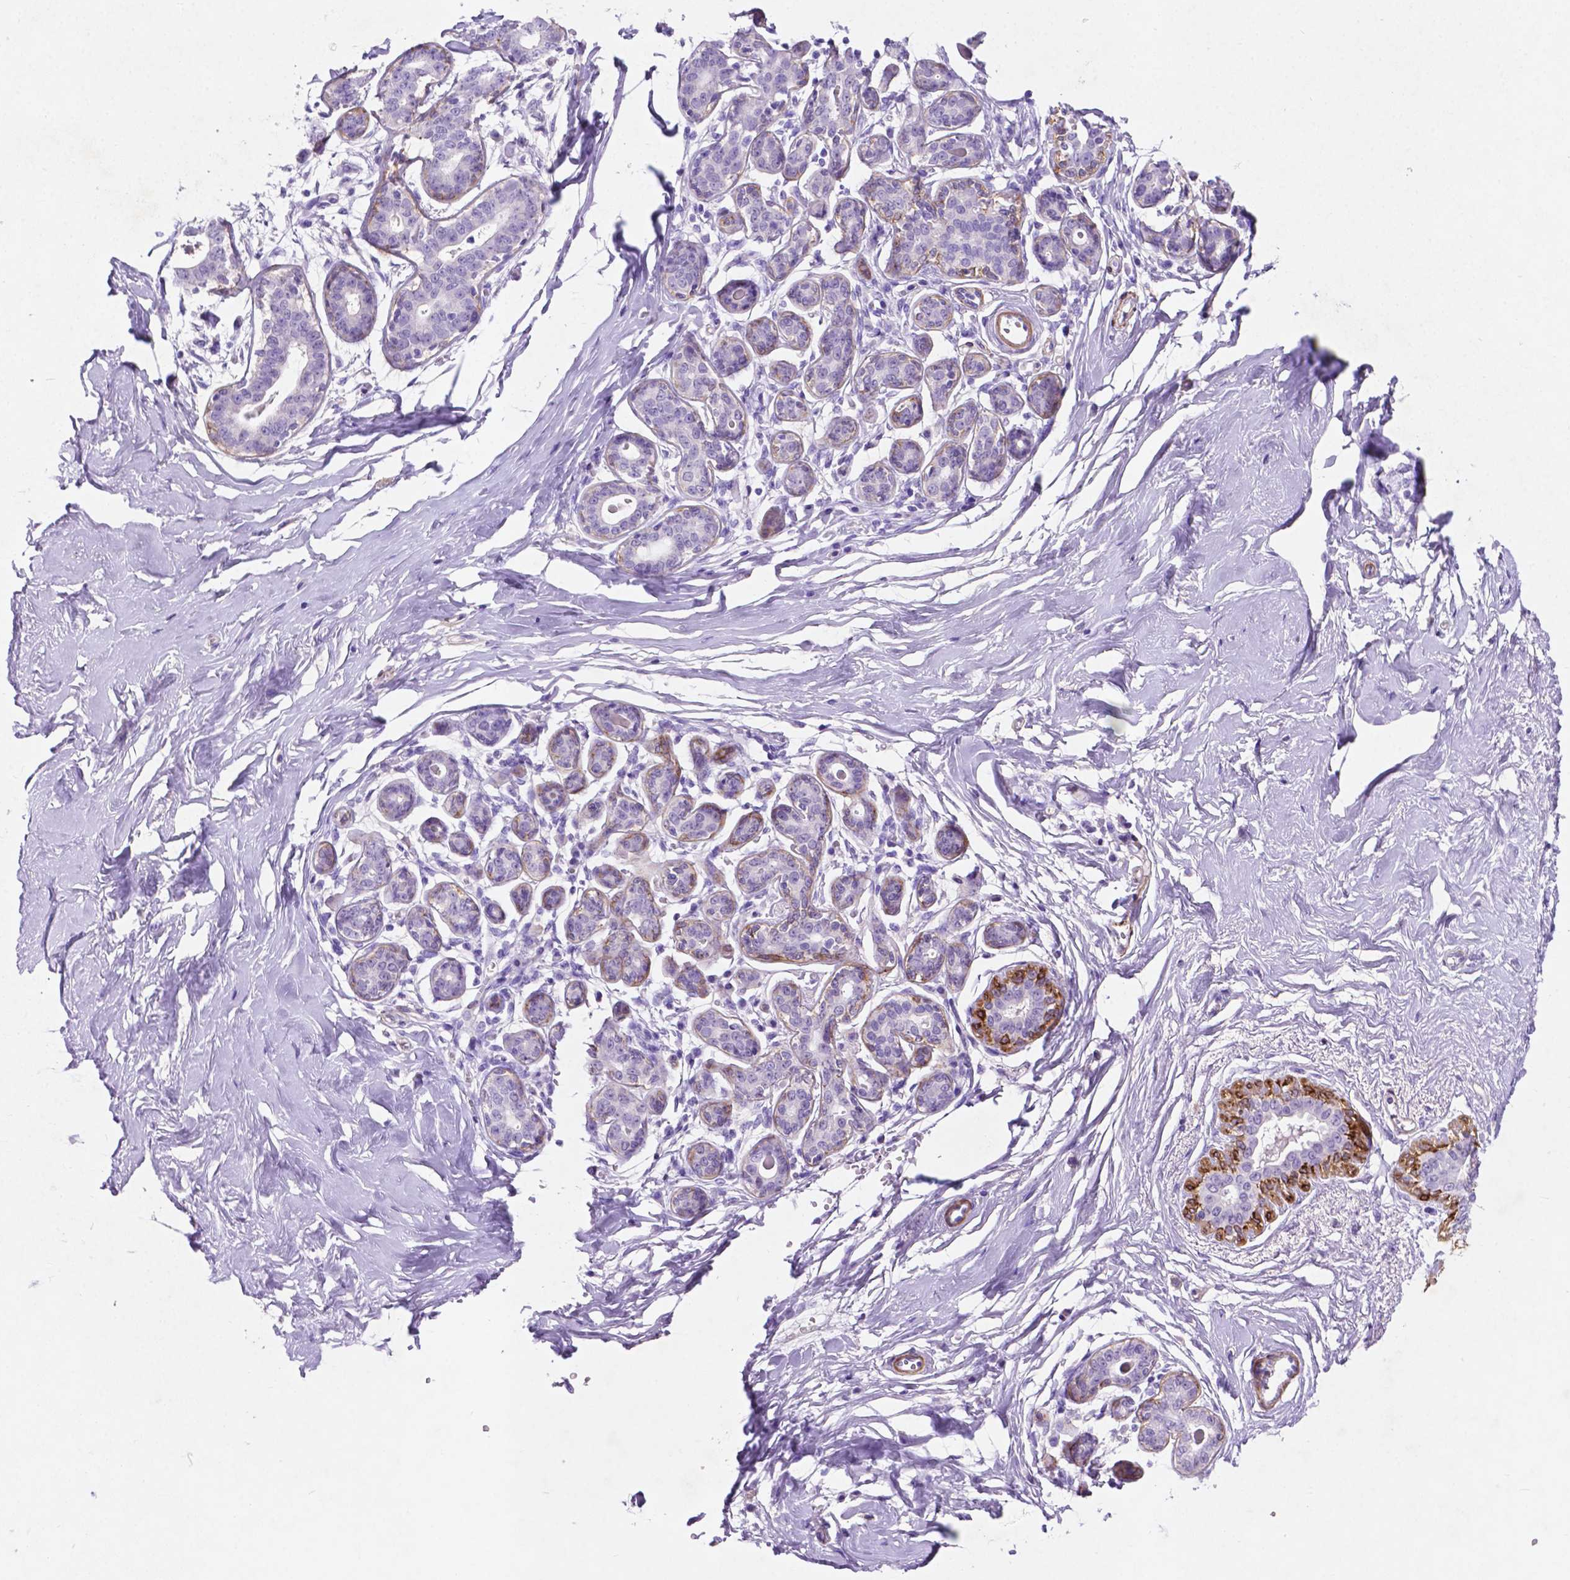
{"staining": {"intensity": "negative", "quantity": "none", "location": "none"}, "tissue": "breast", "cell_type": "Adipocytes", "image_type": "normal", "snomed": [{"axis": "morphology", "description": "Normal tissue, NOS"}, {"axis": "topography", "description": "Skin"}, {"axis": "topography", "description": "Breast"}], "caption": "Protein analysis of normal breast reveals no significant staining in adipocytes.", "gene": "ASPG", "patient": {"sex": "female", "age": 43}}